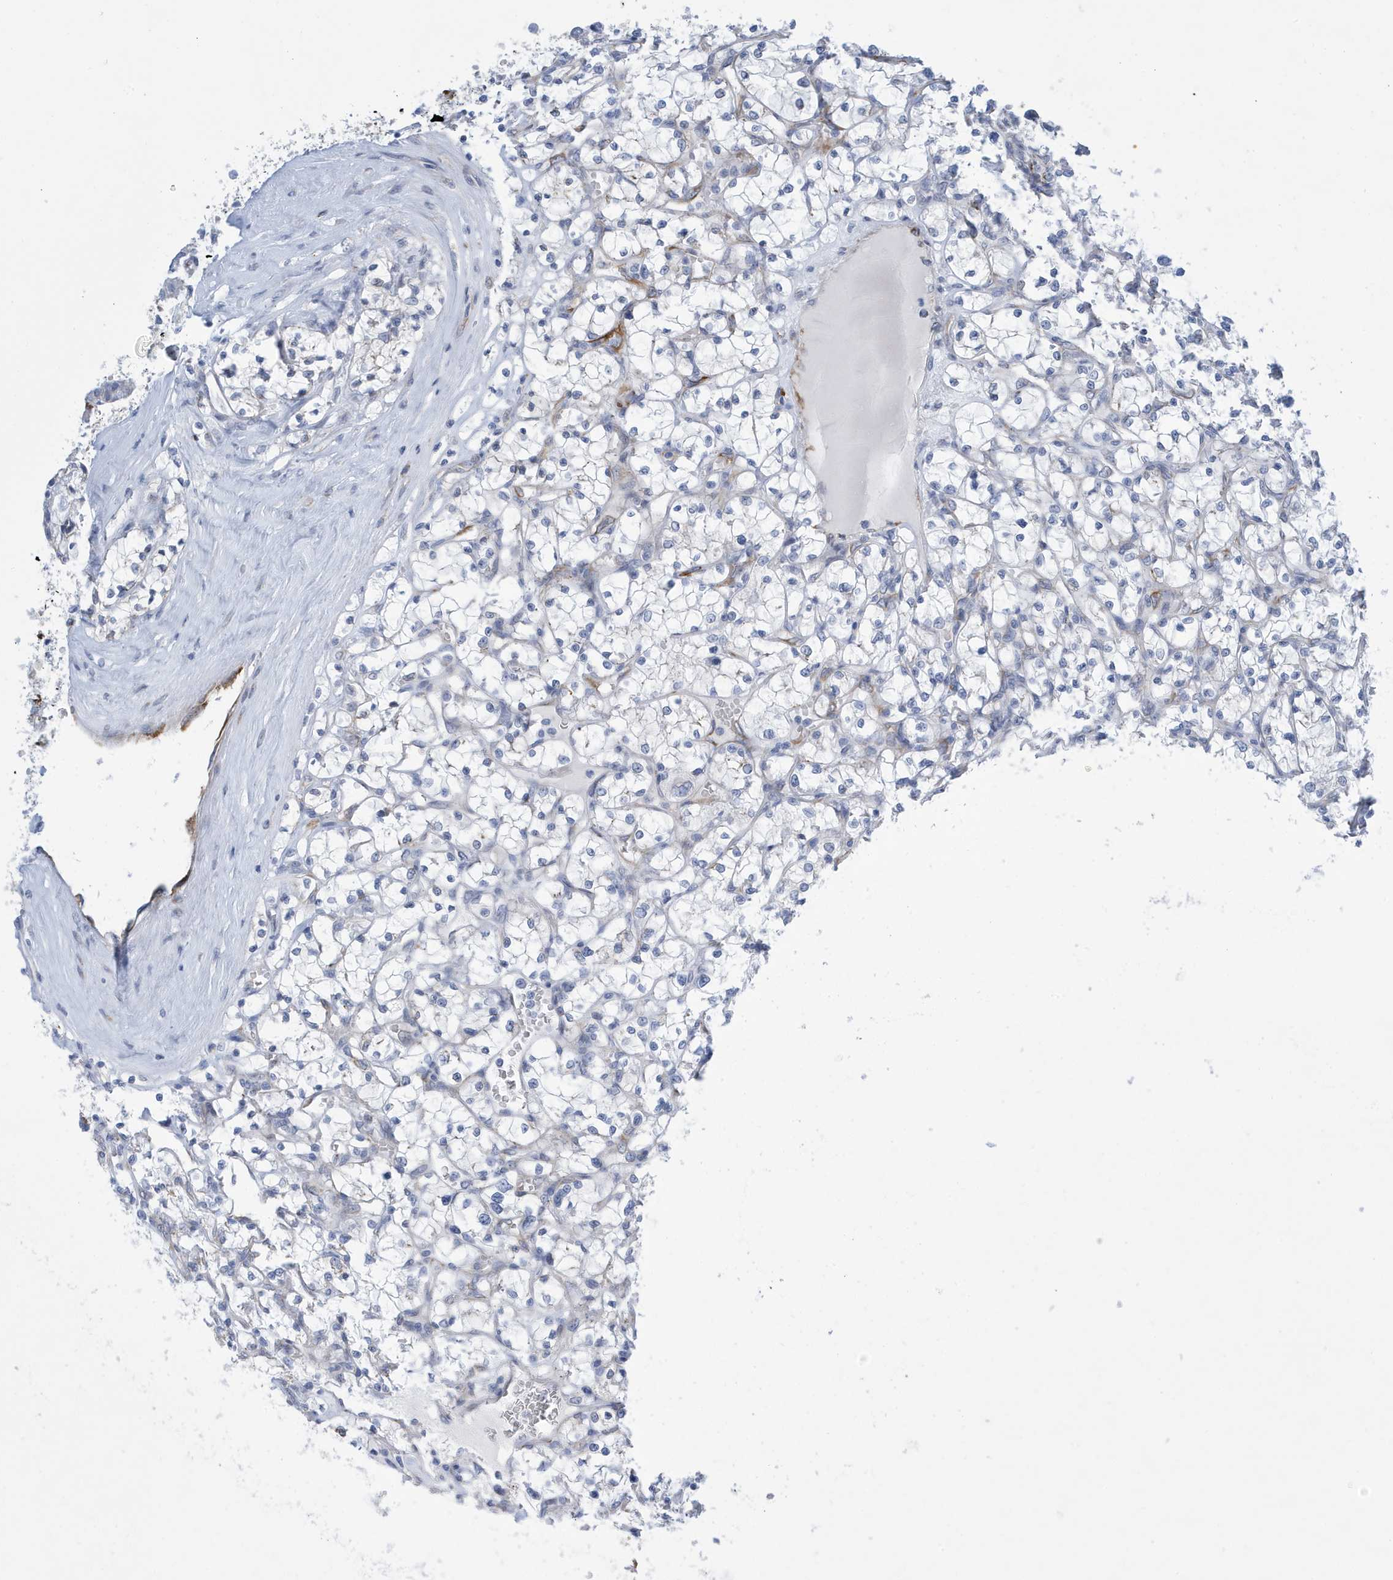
{"staining": {"intensity": "weak", "quantity": "<25%", "location": "cytoplasmic/membranous"}, "tissue": "renal cancer", "cell_type": "Tumor cells", "image_type": "cancer", "snomed": [{"axis": "morphology", "description": "Adenocarcinoma, NOS"}, {"axis": "topography", "description": "Kidney"}], "caption": "This histopathology image is of renal cancer stained with IHC to label a protein in brown with the nuclei are counter-stained blue. There is no positivity in tumor cells. (Immunohistochemistry (ihc), brightfield microscopy, high magnification).", "gene": "SEMA3F", "patient": {"sex": "female", "age": 69}}